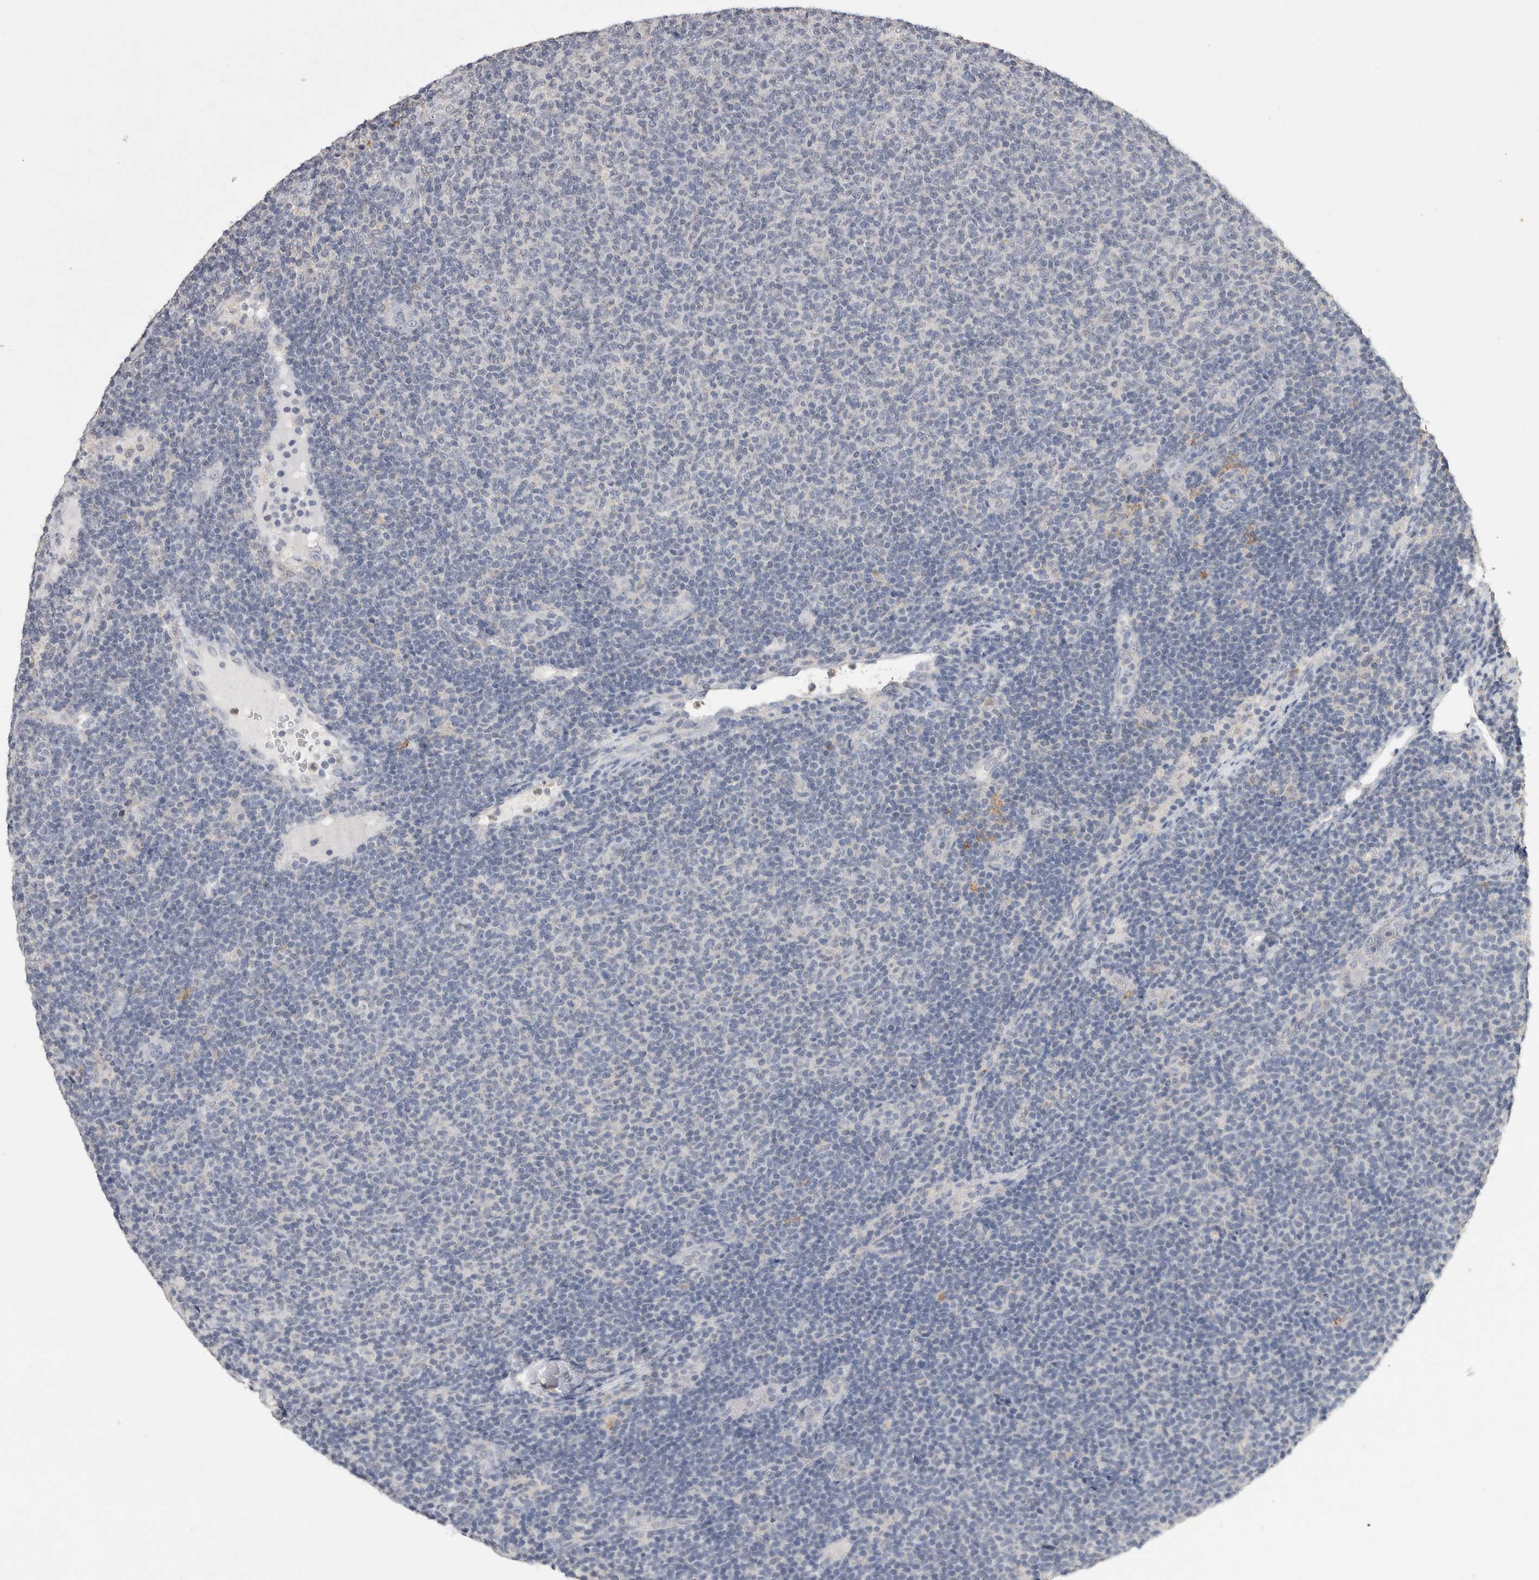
{"staining": {"intensity": "negative", "quantity": "none", "location": "none"}, "tissue": "lymphoma", "cell_type": "Tumor cells", "image_type": "cancer", "snomed": [{"axis": "morphology", "description": "Malignant lymphoma, non-Hodgkin's type, Low grade"}, {"axis": "topography", "description": "Lymph node"}], "caption": "An image of malignant lymphoma, non-Hodgkin's type (low-grade) stained for a protein shows no brown staining in tumor cells.", "gene": "CNTFR", "patient": {"sex": "male", "age": 66}}